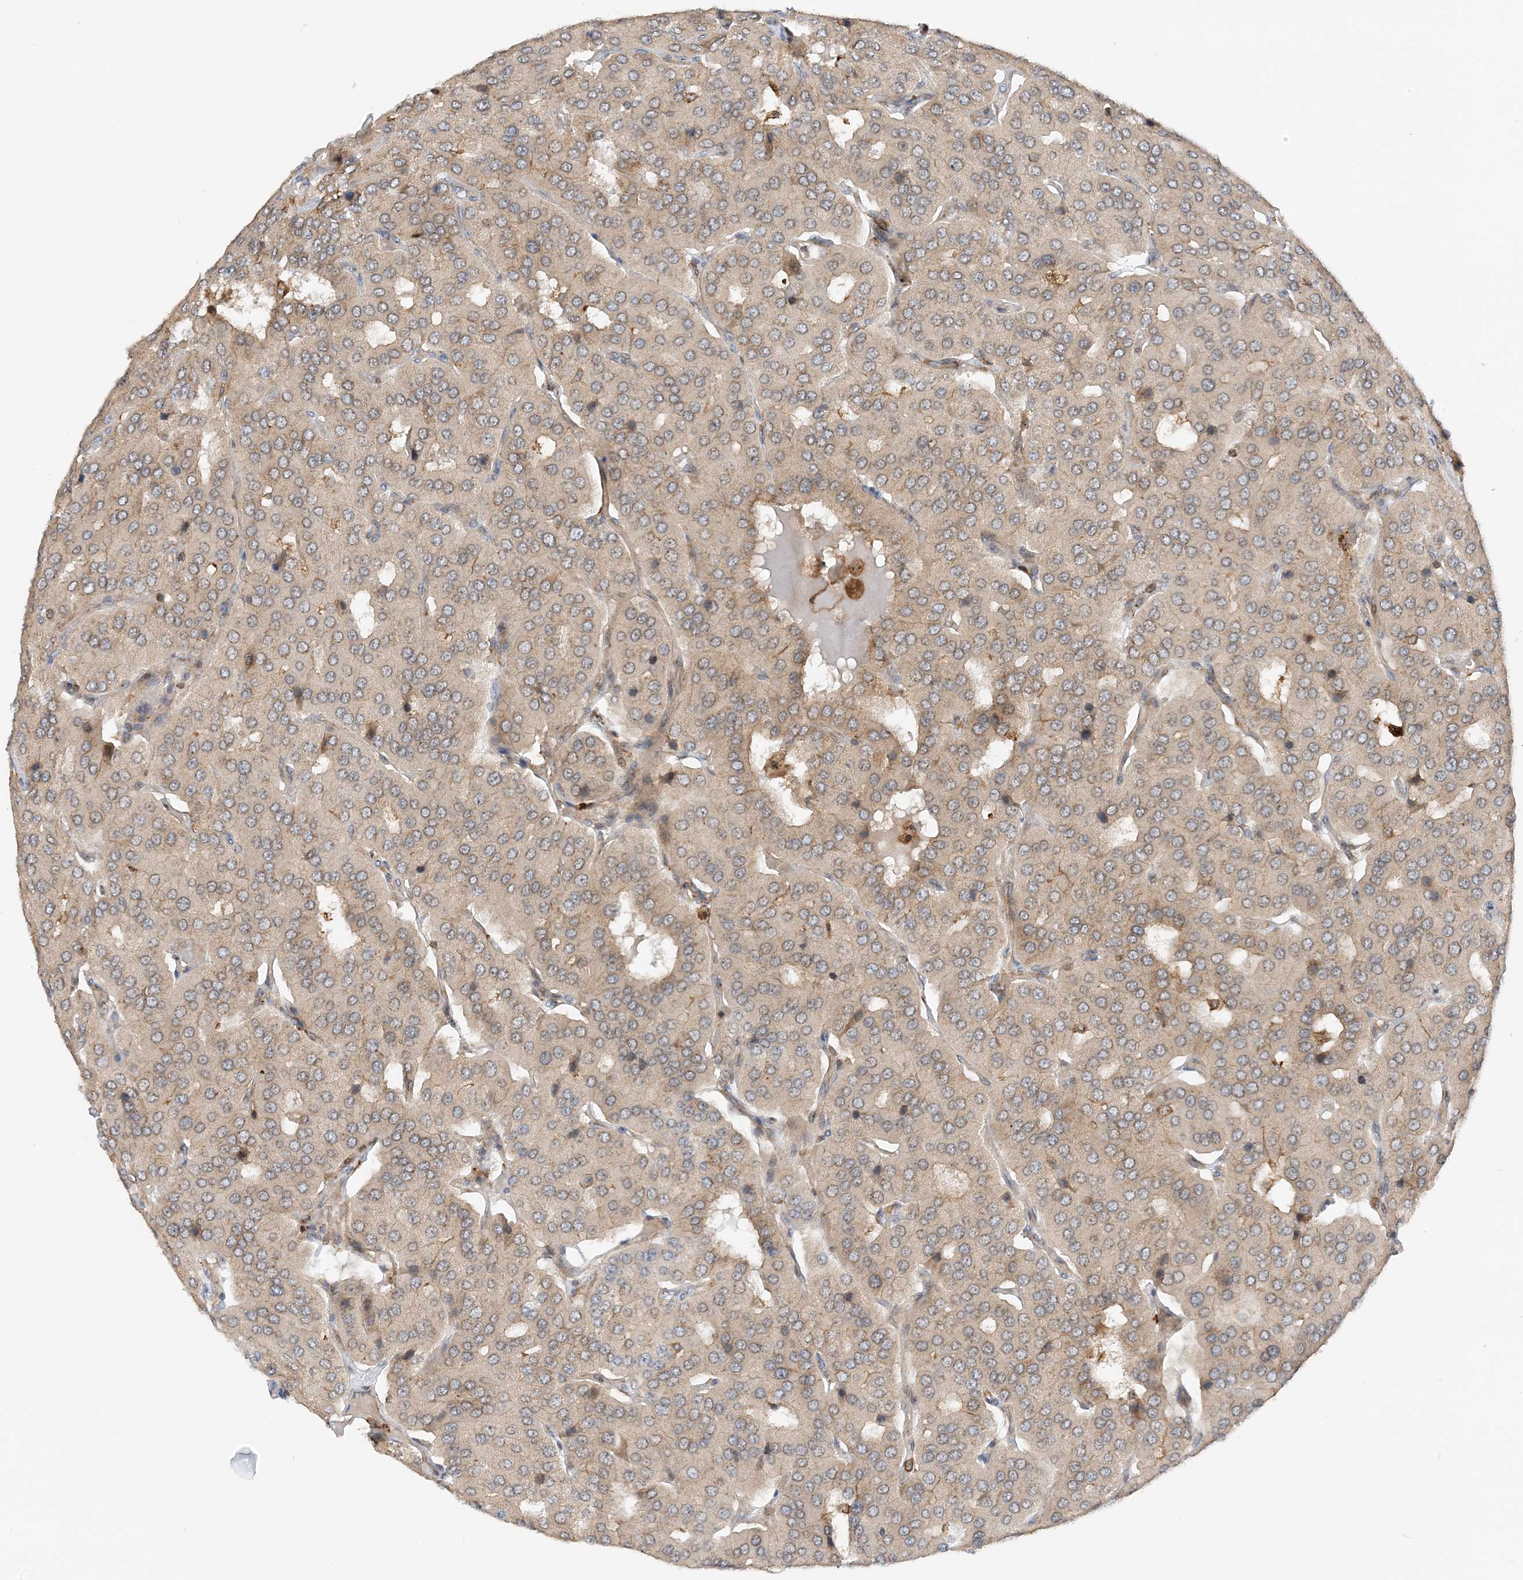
{"staining": {"intensity": "weak", "quantity": ">75%", "location": "cytoplasmic/membranous"}, "tissue": "parathyroid gland", "cell_type": "Glandular cells", "image_type": "normal", "snomed": [{"axis": "morphology", "description": "Normal tissue, NOS"}, {"axis": "morphology", "description": "Adenoma, NOS"}, {"axis": "topography", "description": "Parathyroid gland"}], "caption": "Parathyroid gland stained for a protein (brown) reveals weak cytoplasmic/membranous positive expression in approximately >75% of glandular cells.", "gene": "TATDN3", "patient": {"sex": "female", "age": 86}}